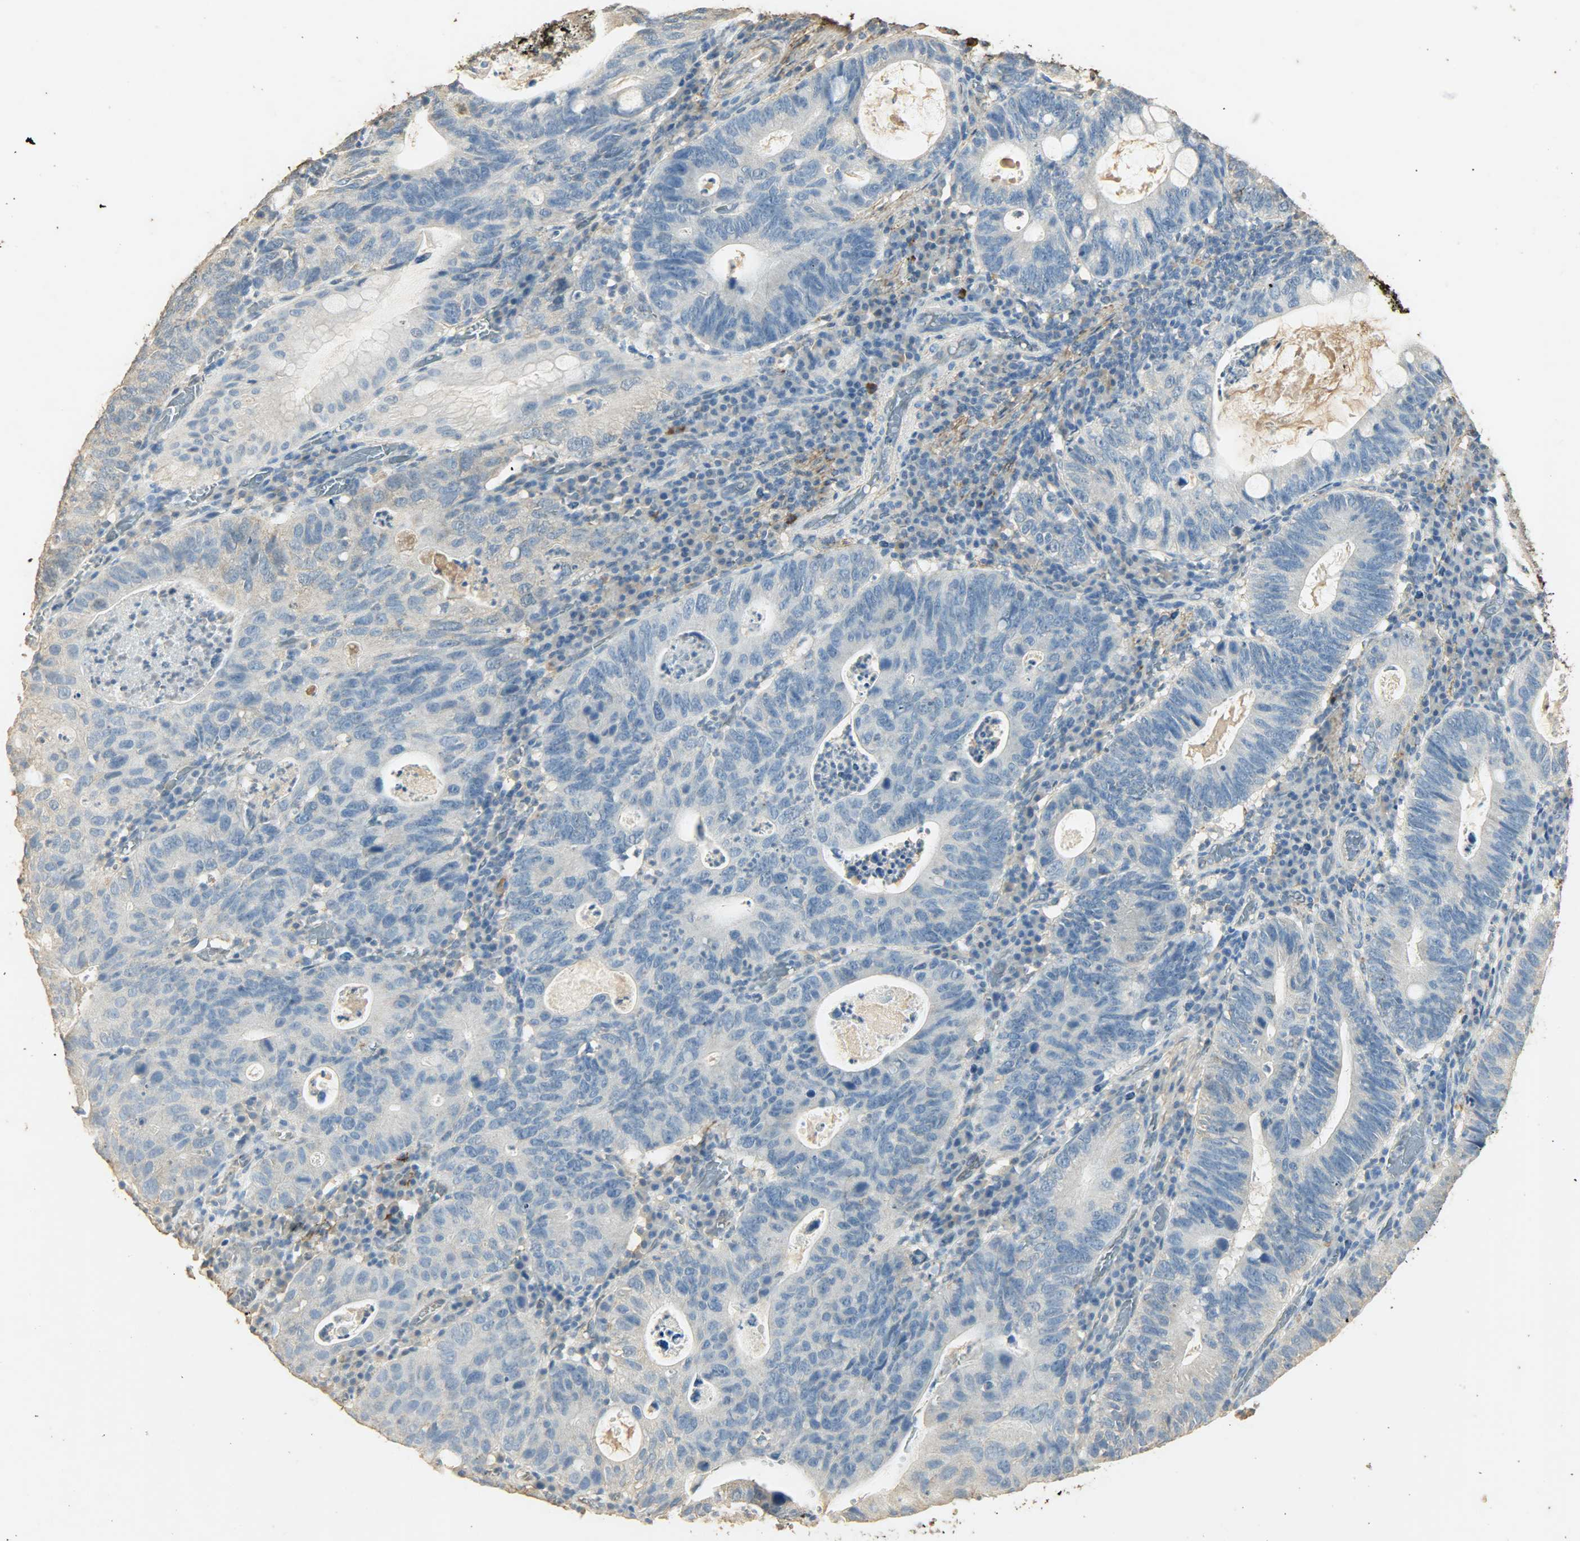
{"staining": {"intensity": "negative", "quantity": "none", "location": "none"}, "tissue": "stomach cancer", "cell_type": "Tumor cells", "image_type": "cancer", "snomed": [{"axis": "morphology", "description": "Adenocarcinoma, NOS"}, {"axis": "topography", "description": "Stomach"}], "caption": "This is an immunohistochemistry (IHC) photomicrograph of human stomach cancer. There is no staining in tumor cells.", "gene": "ASB9", "patient": {"sex": "male", "age": 59}}